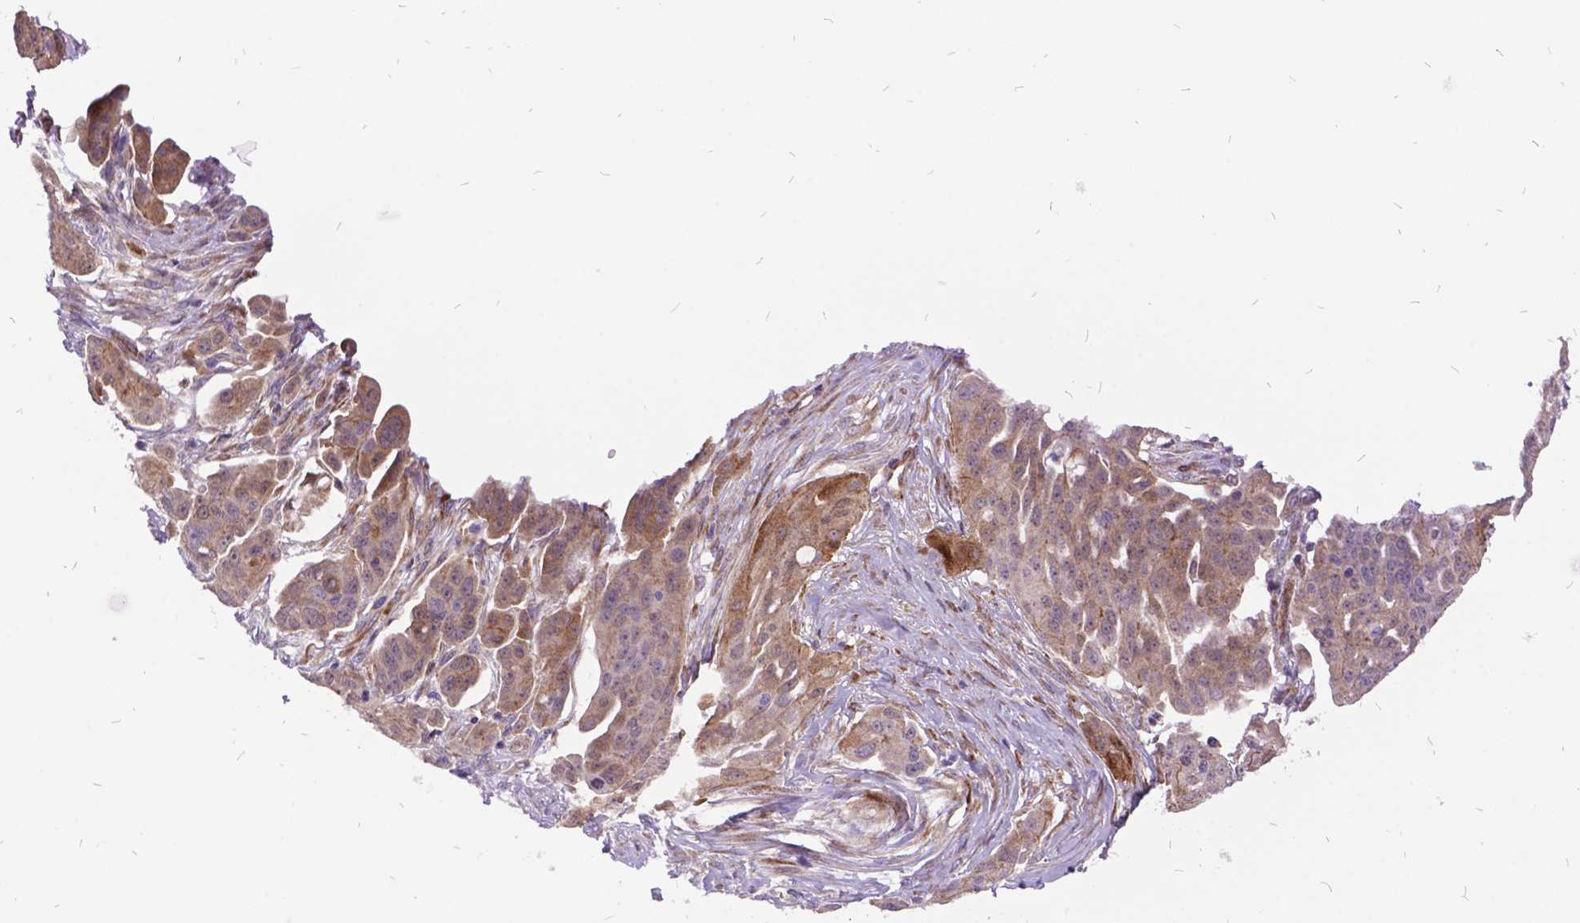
{"staining": {"intensity": "weak", "quantity": ">75%", "location": "cytoplasmic/membranous"}, "tissue": "ovarian cancer", "cell_type": "Tumor cells", "image_type": "cancer", "snomed": [{"axis": "morphology", "description": "Carcinoma, endometroid"}, {"axis": "topography", "description": "Ovary"}], "caption": "A brown stain shows weak cytoplasmic/membranous expression of a protein in human ovarian cancer (endometroid carcinoma) tumor cells.", "gene": "GRB7", "patient": {"sex": "female", "age": 70}}